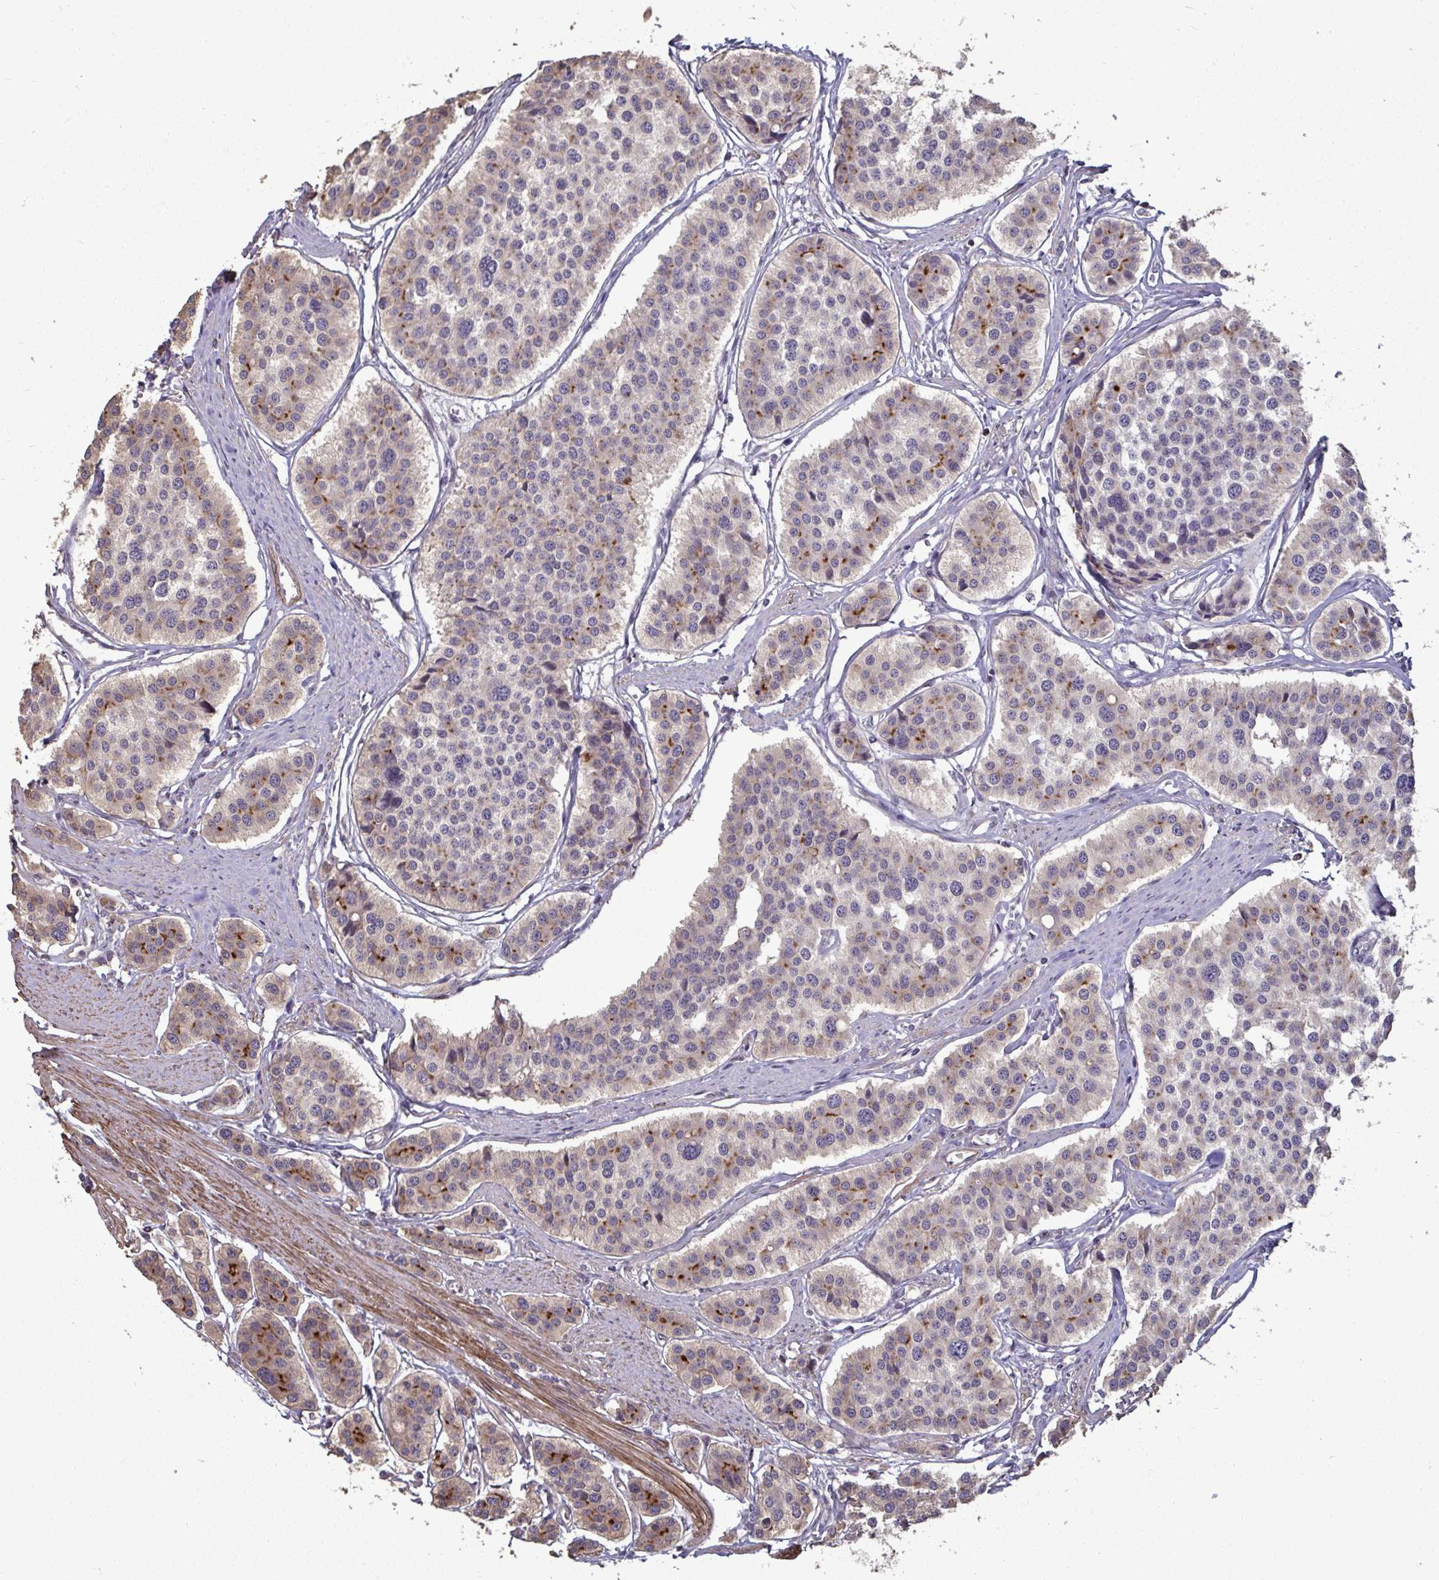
{"staining": {"intensity": "negative", "quantity": "none", "location": "none"}, "tissue": "carcinoid", "cell_type": "Tumor cells", "image_type": "cancer", "snomed": [{"axis": "morphology", "description": "Carcinoid, malignant, NOS"}, {"axis": "topography", "description": "Small intestine"}], "caption": "IHC histopathology image of carcinoid stained for a protein (brown), which displays no staining in tumor cells.", "gene": "IPO5", "patient": {"sex": "male", "age": 60}}